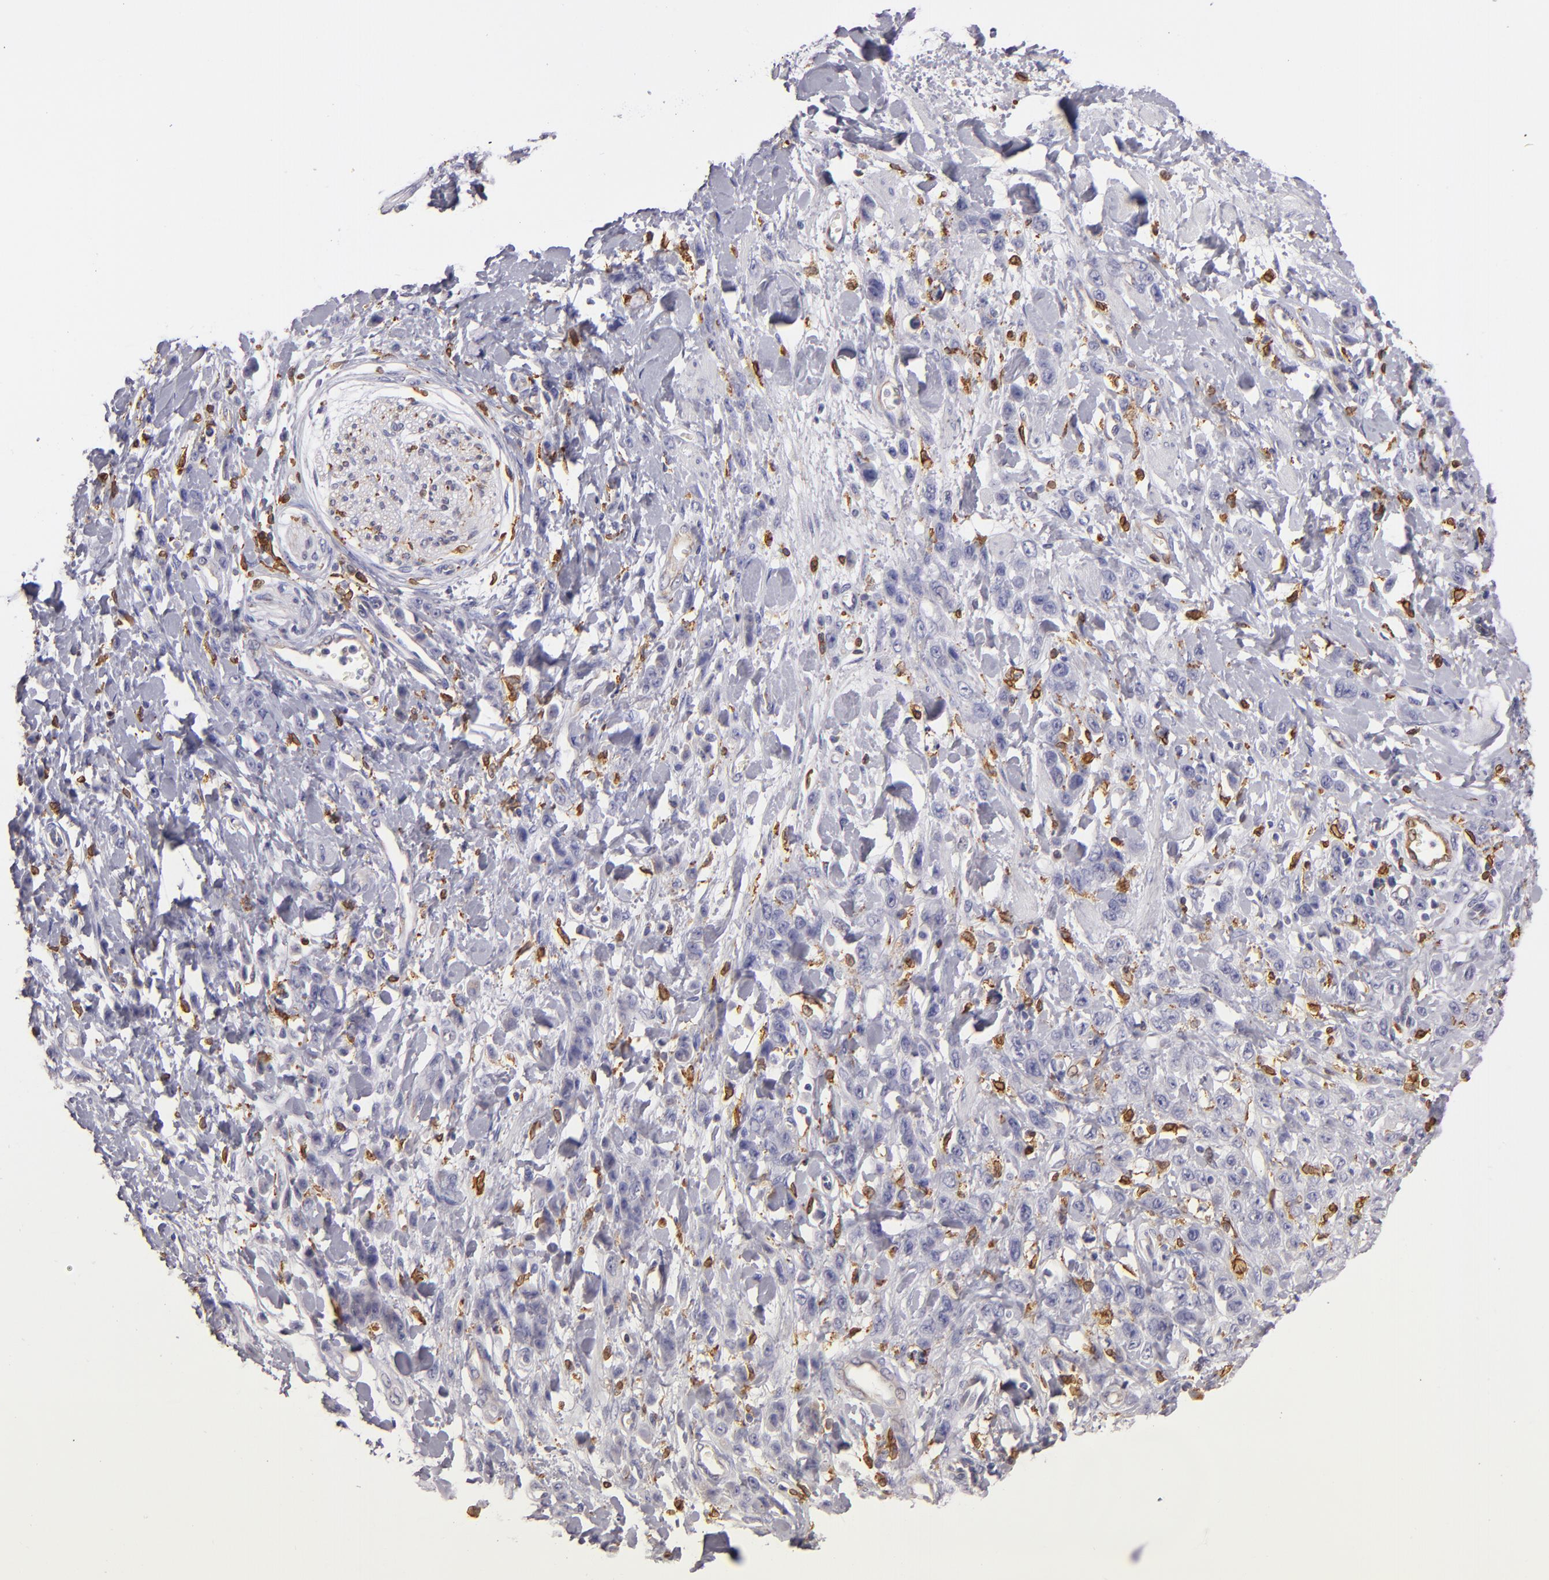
{"staining": {"intensity": "moderate", "quantity": "<25%", "location": "cytoplasmic/membranous"}, "tissue": "stomach cancer", "cell_type": "Tumor cells", "image_type": "cancer", "snomed": [{"axis": "morphology", "description": "Normal tissue, NOS"}, {"axis": "morphology", "description": "Adenocarcinoma, NOS"}, {"axis": "topography", "description": "Stomach"}], "caption": "Stomach adenocarcinoma was stained to show a protein in brown. There is low levels of moderate cytoplasmic/membranous positivity in approximately <25% of tumor cells. The staining was performed using DAB, with brown indicating positive protein expression. Nuclei are stained blue with hematoxylin.", "gene": "CD74", "patient": {"sex": "male", "age": 82}}